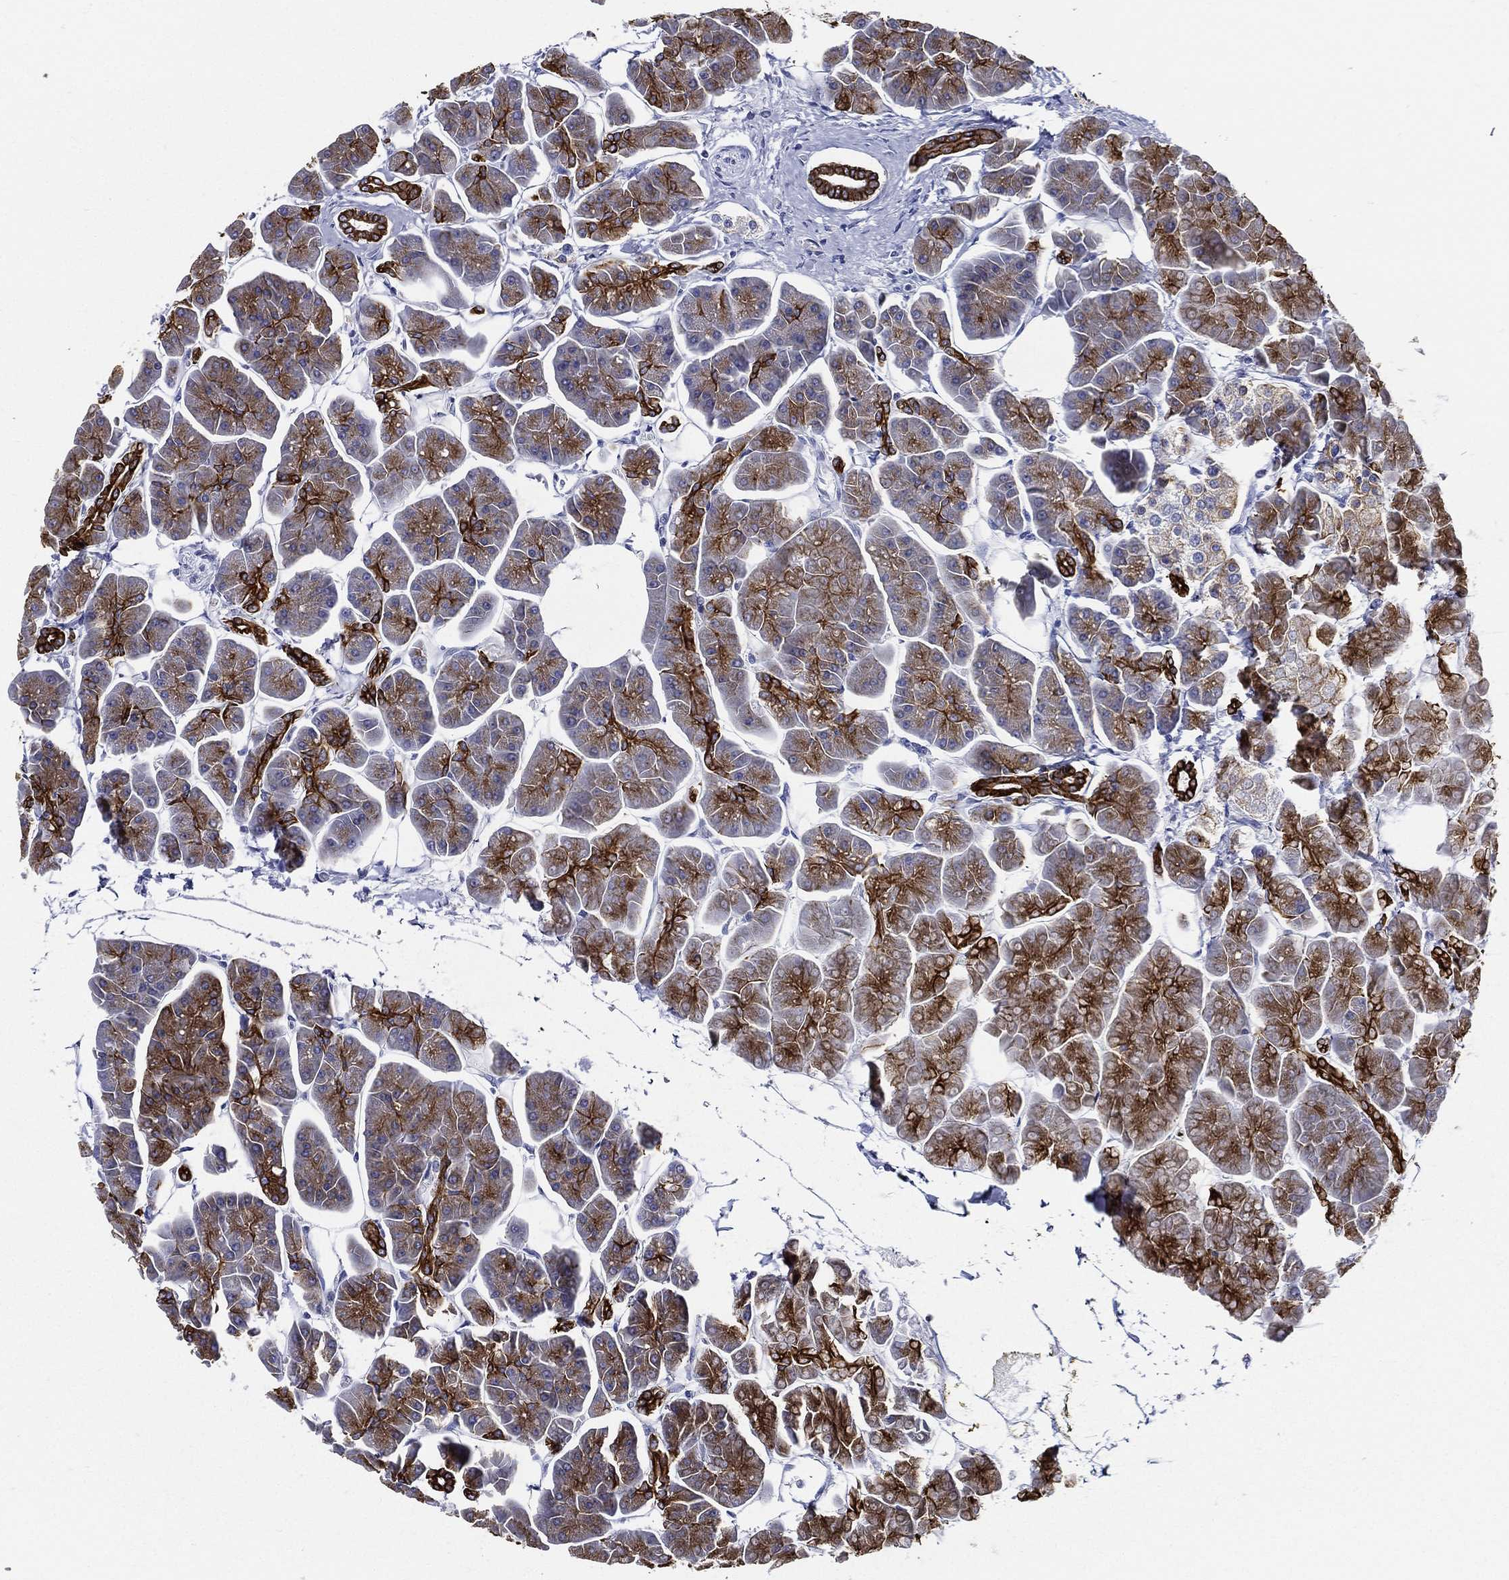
{"staining": {"intensity": "strong", "quantity": "25%-75%", "location": "cytoplasmic/membranous"}, "tissue": "pancreas", "cell_type": "Exocrine glandular cells", "image_type": "normal", "snomed": [{"axis": "morphology", "description": "Normal tissue, NOS"}, {"axis": "topography", "description": "Adipose tissue"}, {"axis": "topography", "description": "Pancreas"}, {"axis": "topography", "description": "Peripheral nerve tissue"}], "caption": "Immunohistochemical staining of benign human pancreas reveals 25%-75% levels of strong cytoplasmic/membranous protein expression in approximately 25%-75% of exocrine glandular cells.", "gene": "NEDD9", "patient": {"sex": "female", "age": 58}}